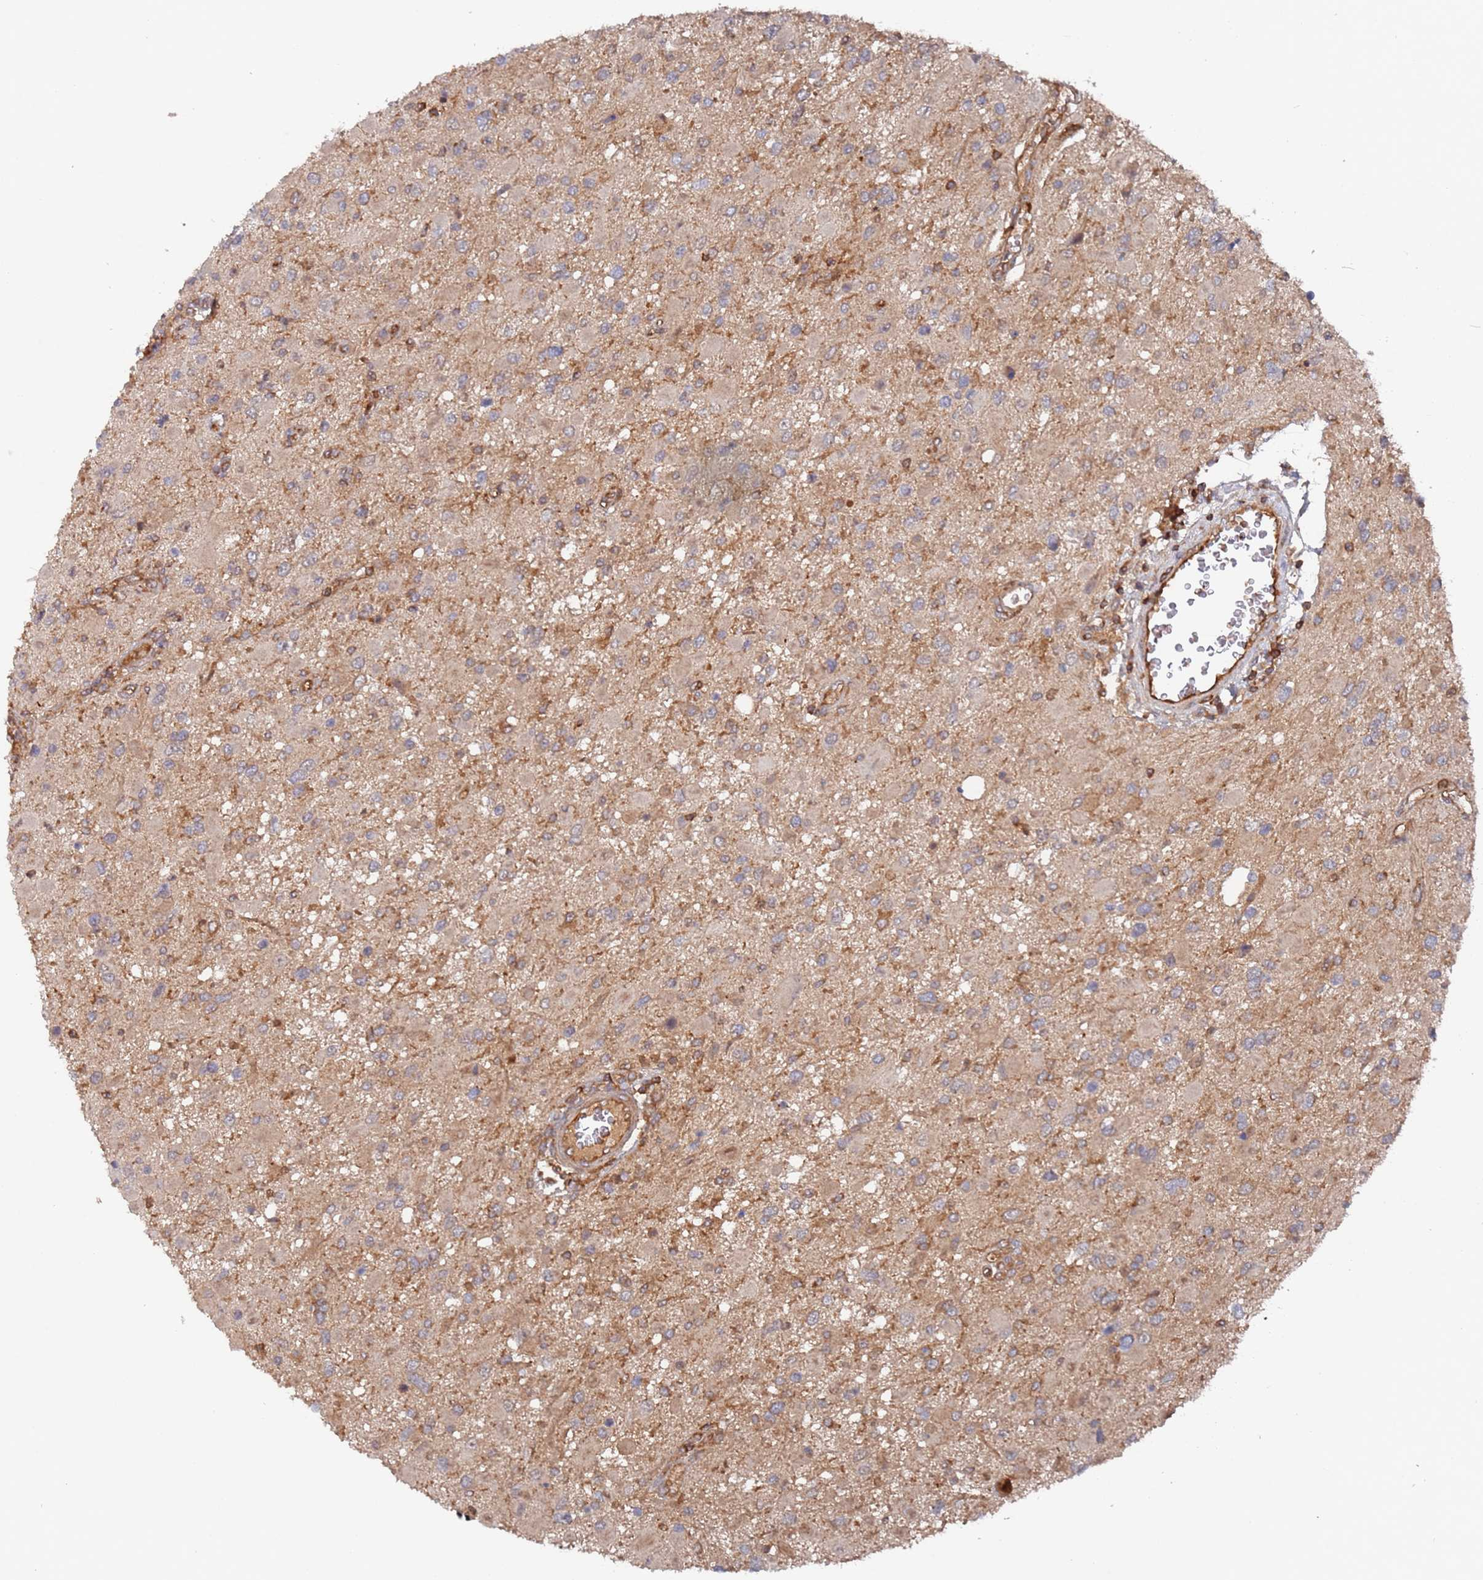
{"staining": {"intensity": "weak", "quantity": ">75%", "location": "cytoplasmic/membranous"}, "tissue": "glioma", "cell_type": "Tumor cells", "image_type": "cancer", "snomed": [{"axis": "morphology", "description": "Glioma, malignant, High grade"}, {"axis": "topography", "description": "Brain"}], "caption": "Immunohistochemistry (IHC) photomicrograph of glioma stained for a protein (brown), which shows low levels of weak cytoplasmic/membranous staining in approximately >75% of tumor cells.", "gene": "DDX60", "patient": {"sex": "male", "age": 53}}